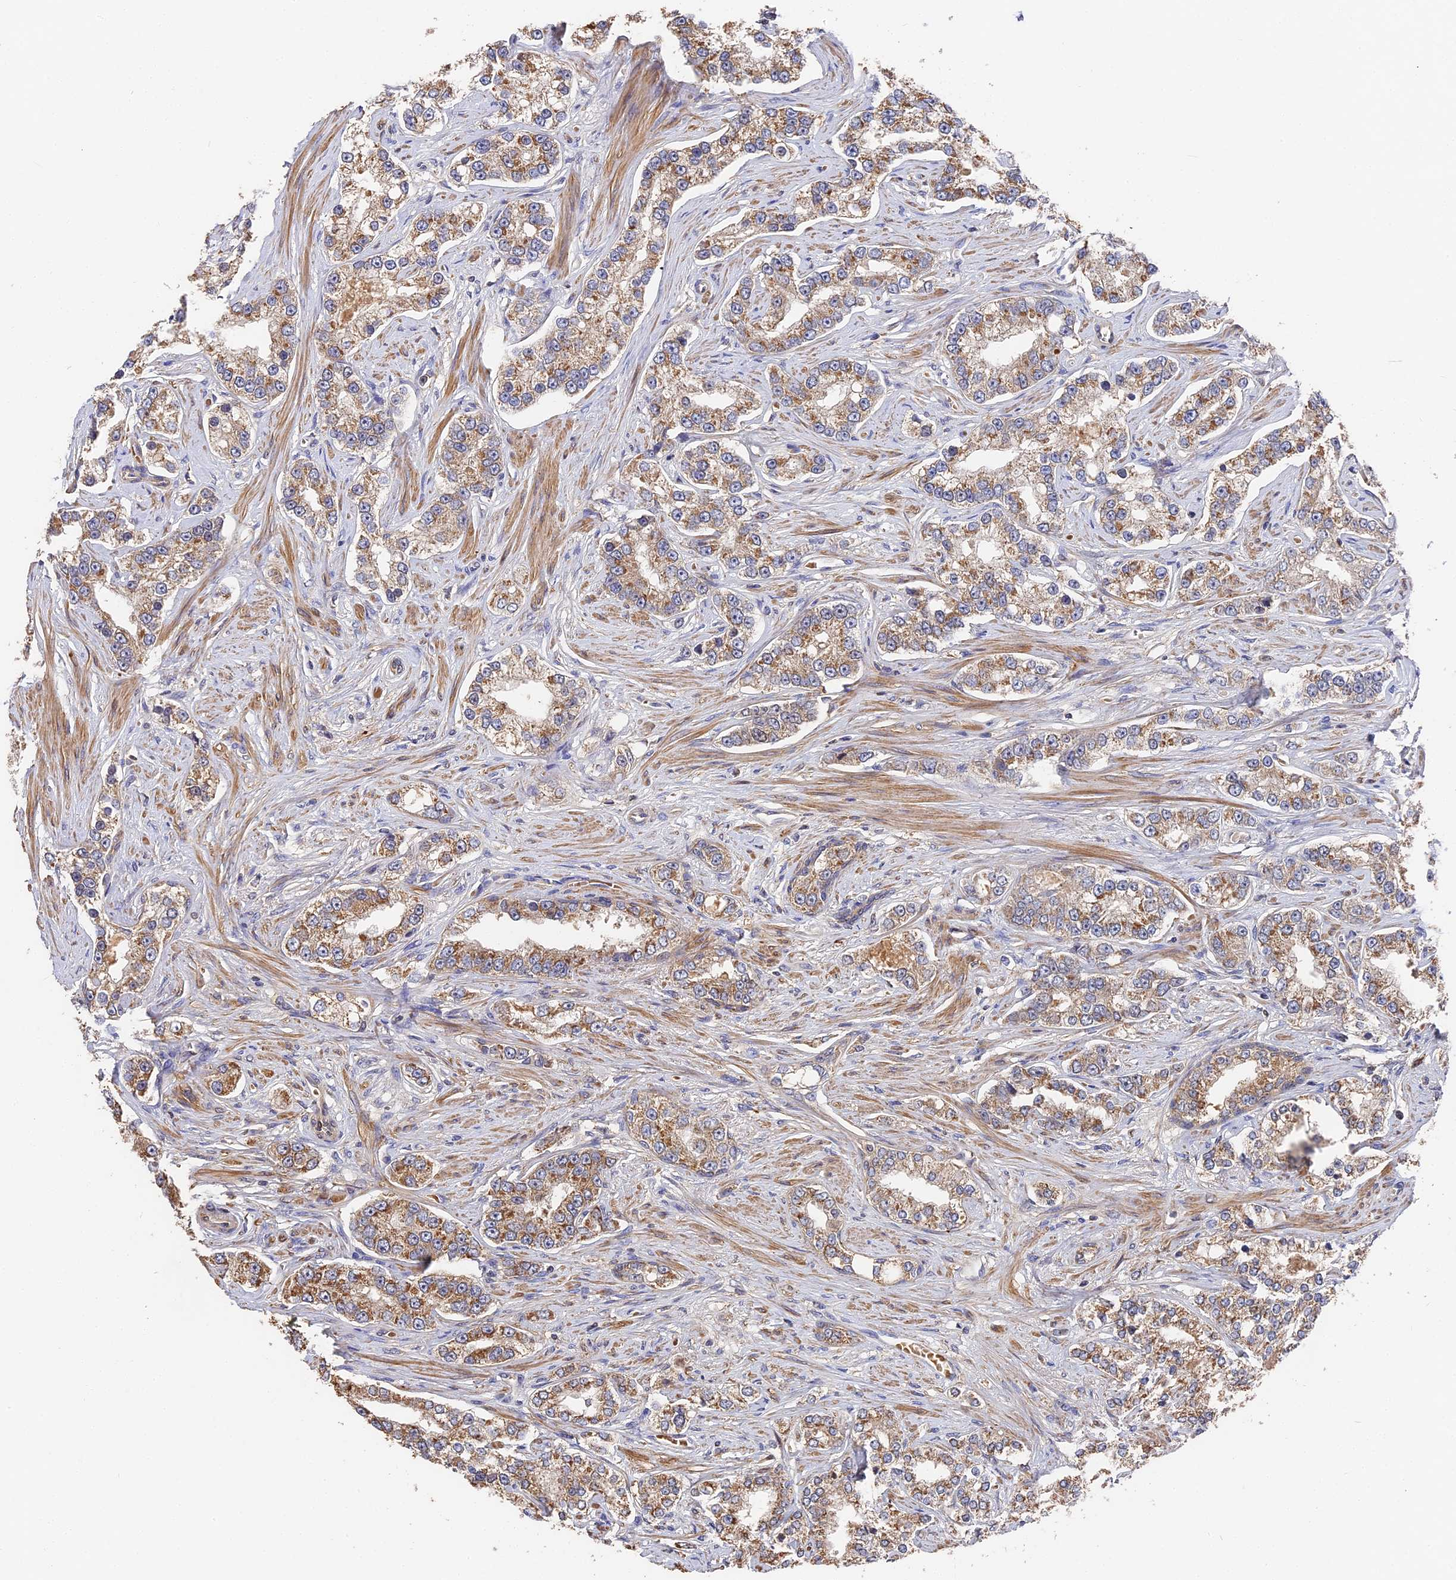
{"staining": {"intensity": "moderate", "quantity": ">75%", "location": "cytoplasmic/membranous"}, "tissue": "prostate cancer", "cell_type": "Tumor cells", "image_type": "cancer", "snomed": [{"axis": "morphology", "description": "Normal tissue, NOS"}, {"axis": "morphology", "description": "Adenocarcinoma, High grade"}, {"axis": "topography", "description": "Prostate"}], "caption": "Immunohistochemistry (DAB) staining of prostate cancer displays moderate cytoplasmic/membranous protein positivity in about >75% of tumor cells. The staining was performed using DAB, with brown indicating positive protein expression. Nuclei are stained blue with hematoxylin.", "gene": "DHRS11", "patient": {"sex": "male", "age": 83}}